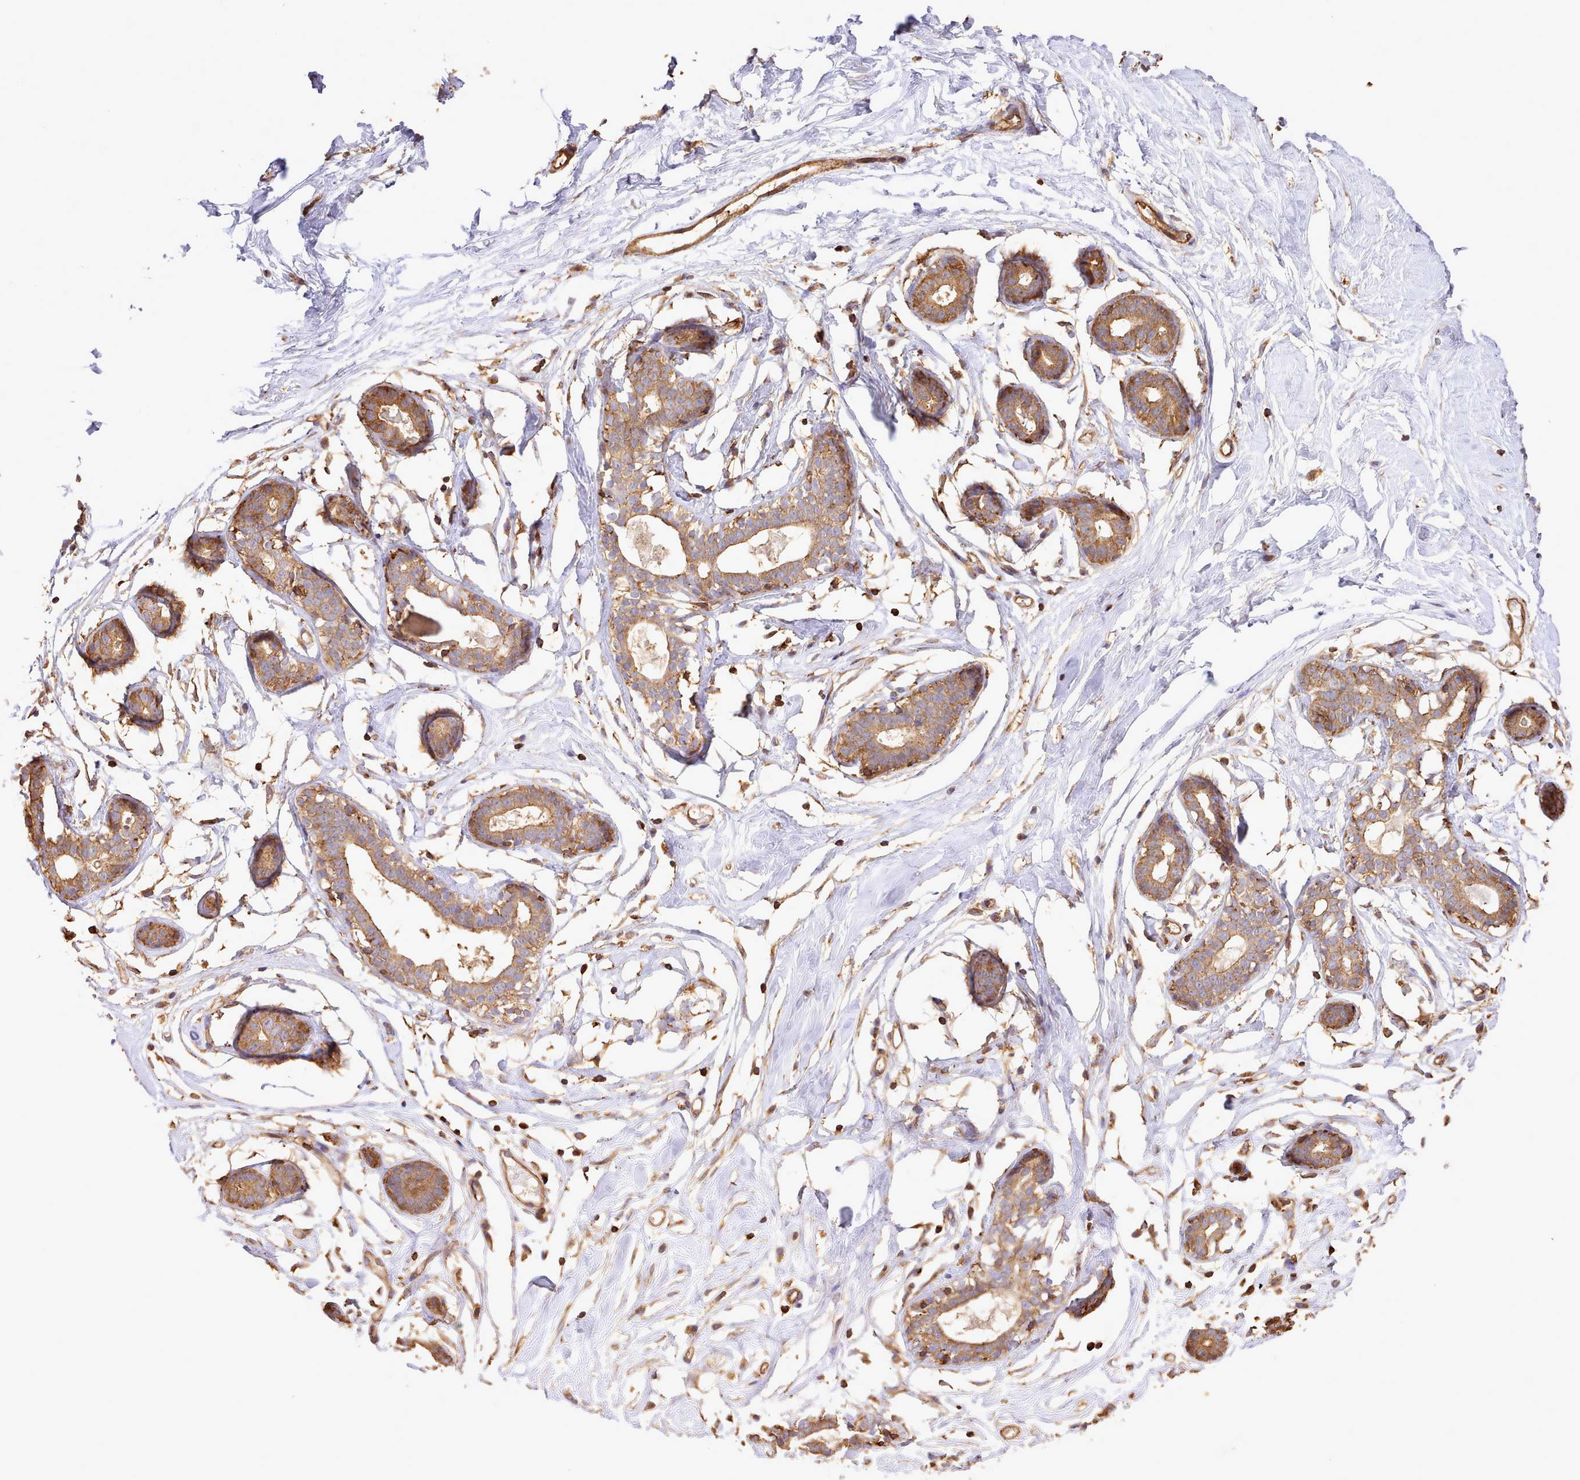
{"staining": {"intensity": "moderate", "quantity": ">75%", "location": "cytoplasmic/membranous"}, "tissue": "breast", "cell_type": "Adipocytes", "image_type": "normal", "snomed": [{"axis": "morphology", "description": "Normal tissue, NOS"}, {"axis": "morphology", "description": "Adenoma, NOS"}, {"axis": "topography", "description": "Breast"}], "caption": "Adipocytes show medium levels of moderate cytoplasmic/membranous expression in about >75% of cells in normal human breast. The staining was performed using DAB (3,3'-diaminobenzidine), with brown indicating positive protein expression. Nuclei are stained blue with hematoxylin.", "gene": "CAPZA1", "patient": {"sex": "female", "age": 23}}